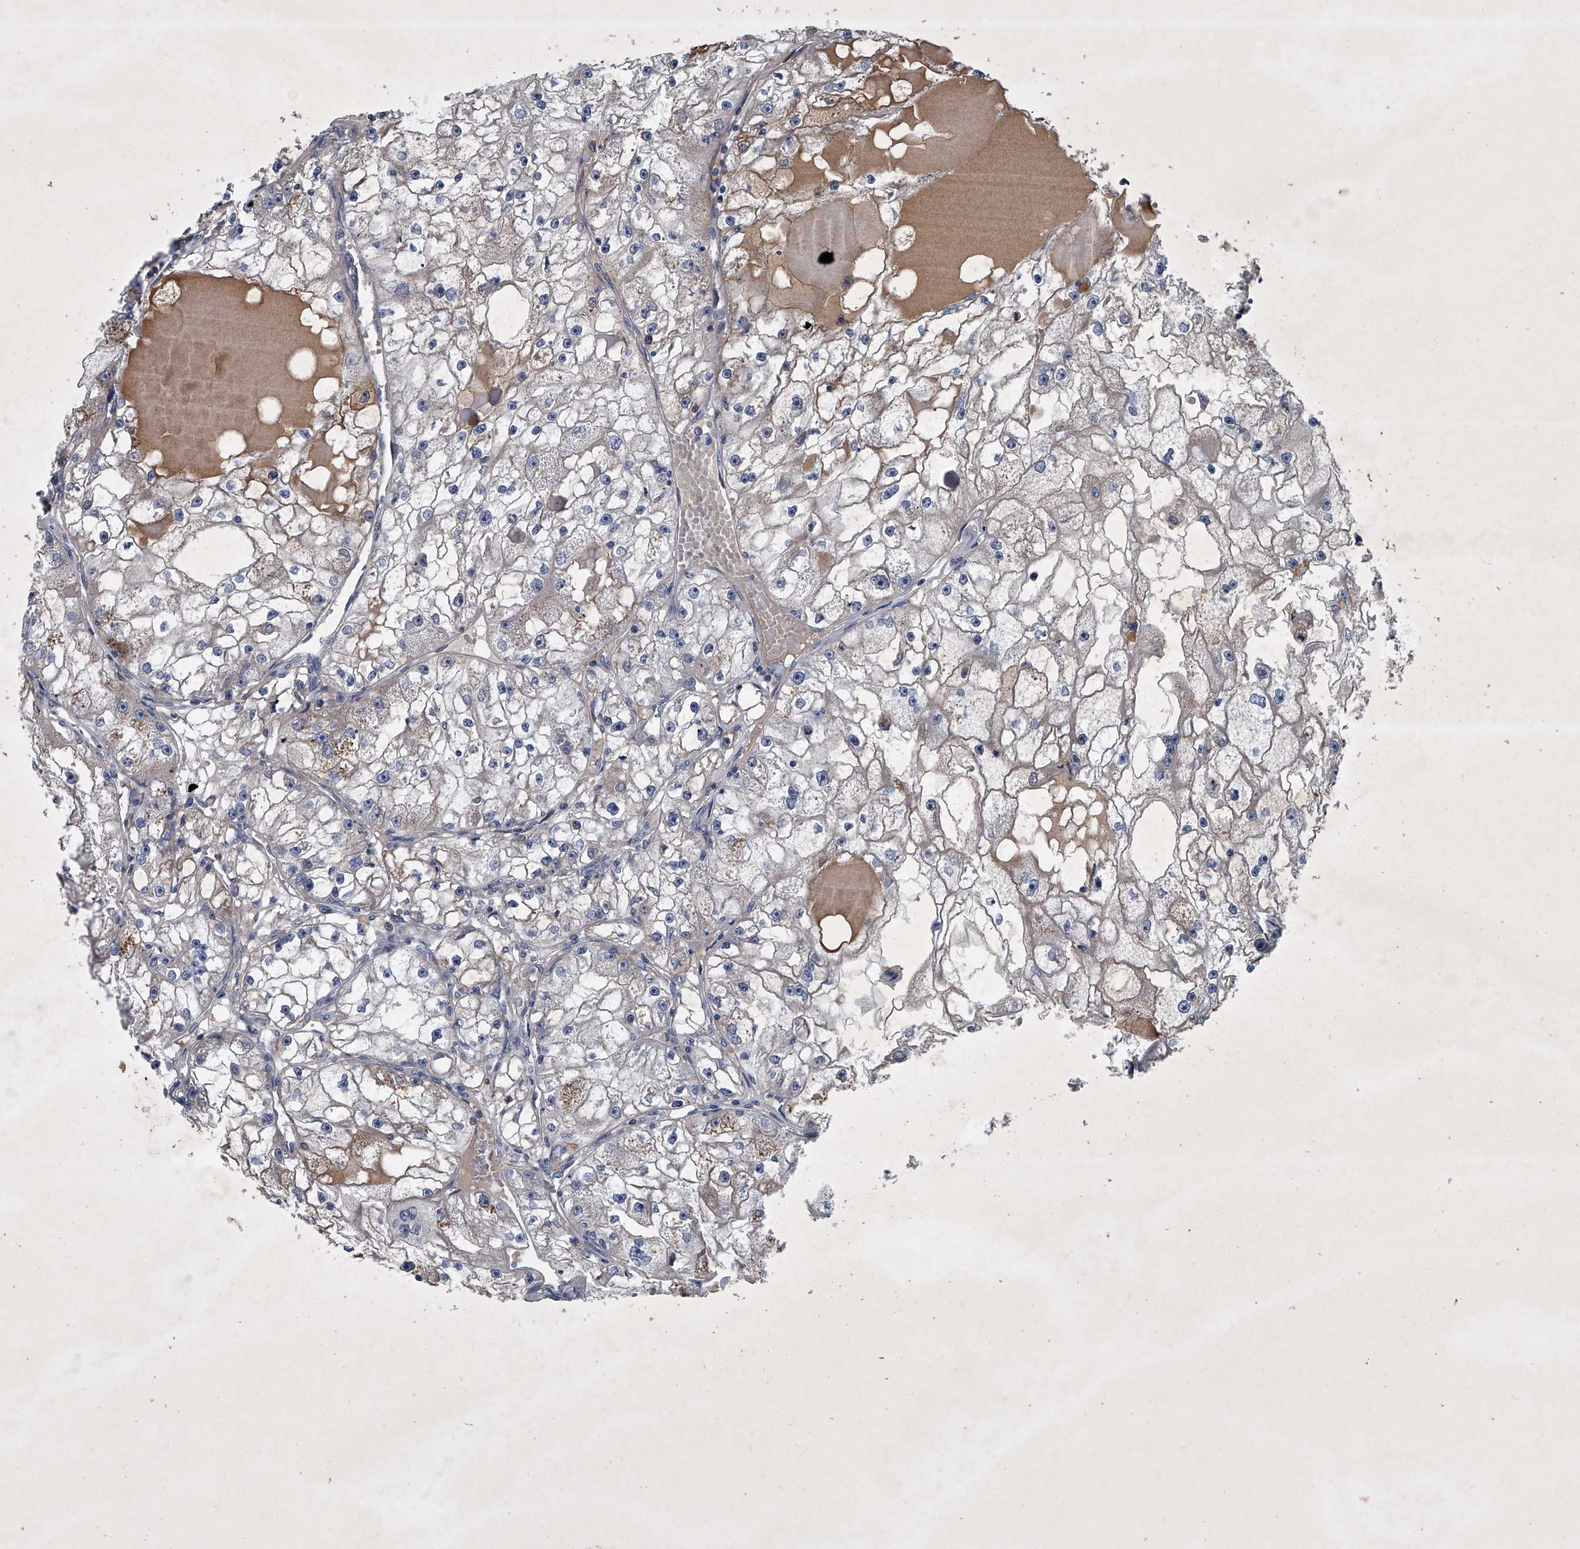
{"staining": {"intensity": "negative", "quantity": "none", "location": "none"}, "tissue": "renal cancer", "cell_type": "Tumor cells", "image_type": "cancer", "snomed": [{"axis": "morphology", "description": "Adenocarcinoma, NOS"}, {"axis": "topography", "description": "Kidney"}], "caption": "Tumor cells are negative for protein expression in human adenocarcinoma (renal).", "gene": "ABCG1", "patient": {"sex": "male", "age": 56}}